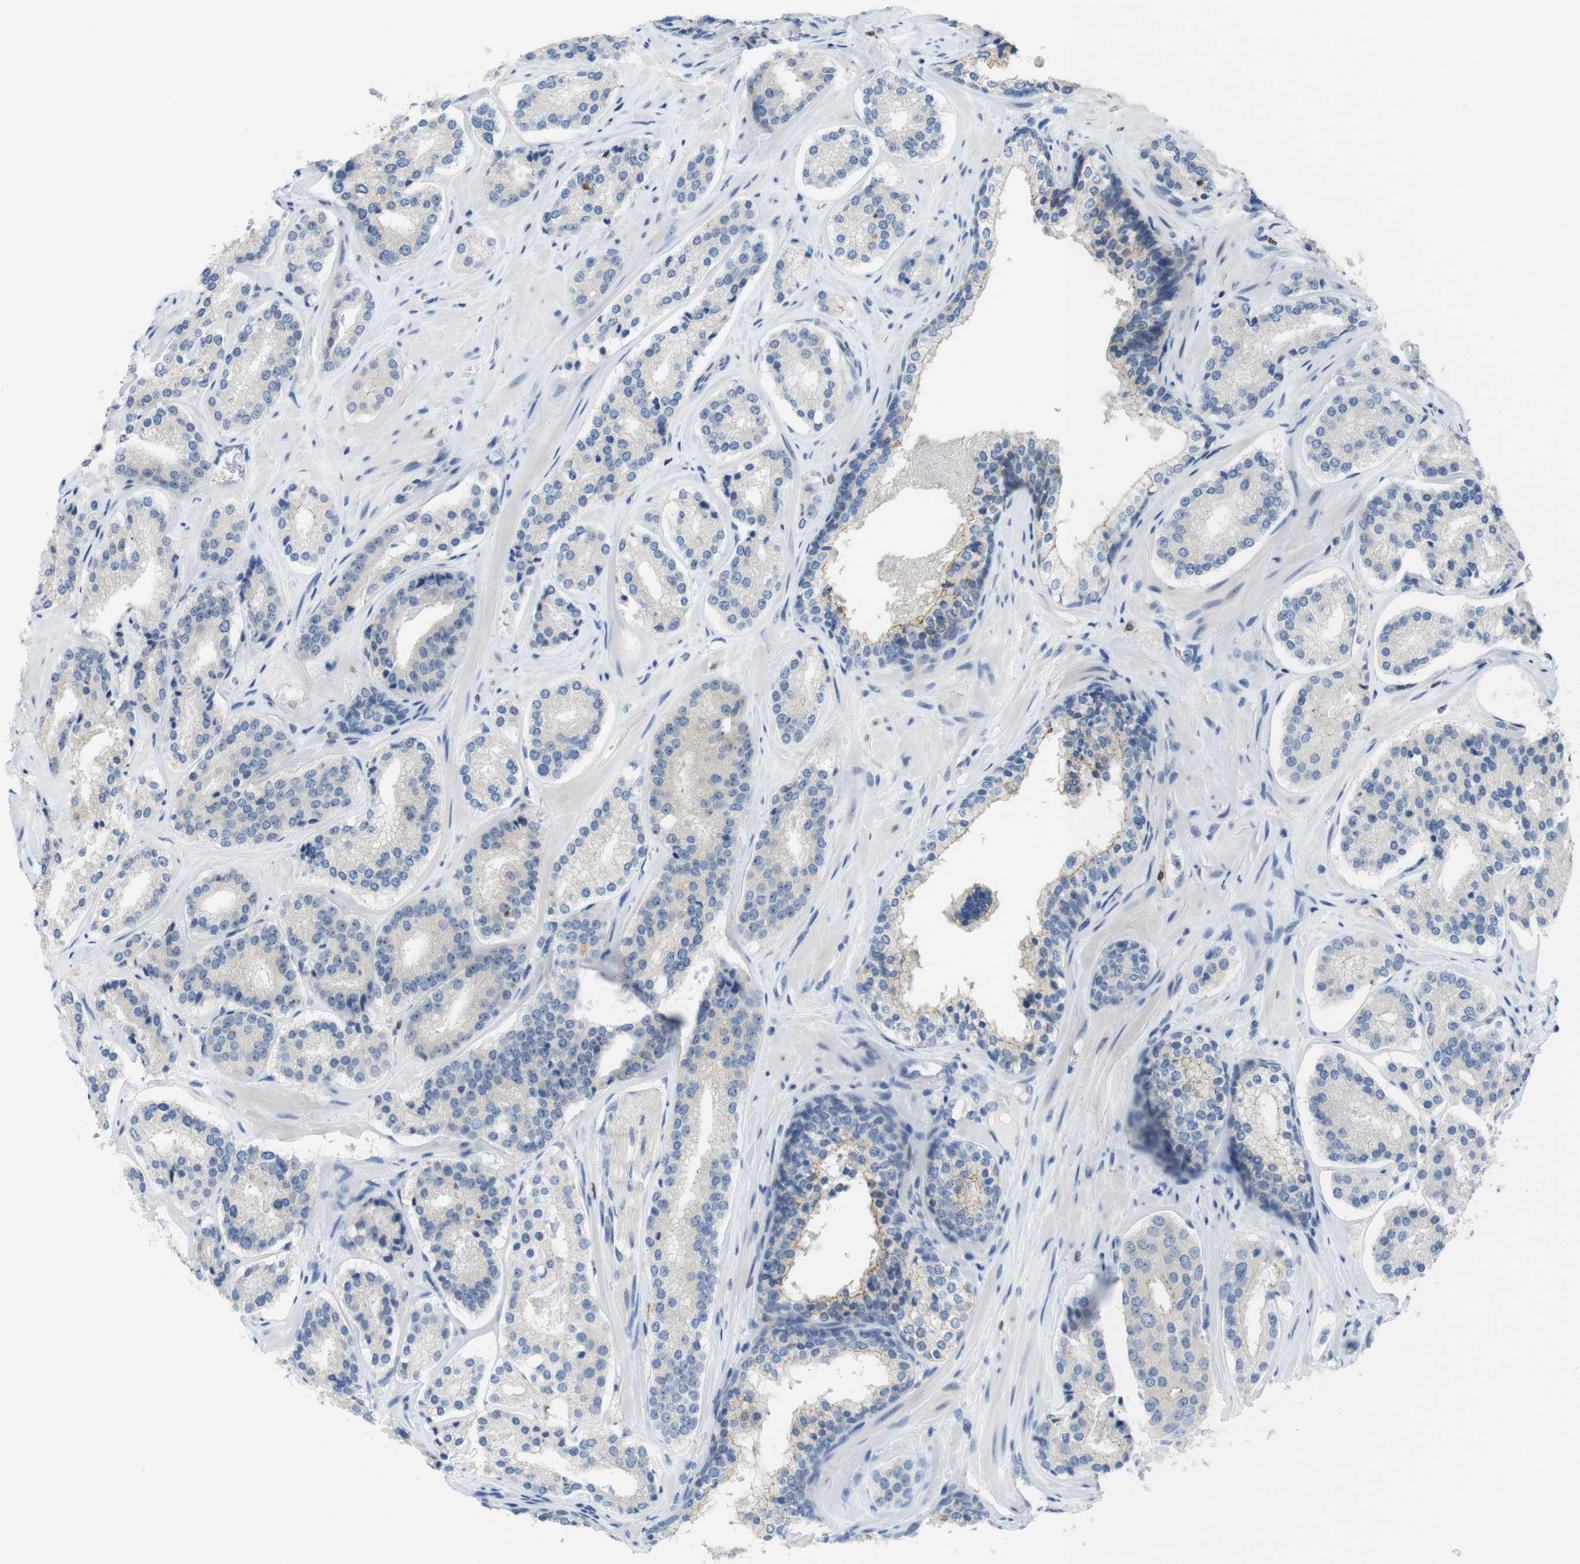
{"staining": {"intensity": "negative", "quantity": "none", "location": "none"}, "tissue": "prostate cancer", "cell_type": "Tumor cells", "image_type": "cancer", "snomed": [{"axis": "morphology", "description": "Adenocarcinoma, High grade"}, {"axis": "topography", "description": "Prostate"}], "caption": "Tumor cells are negative for protein expression in human prostate cancer (high-grade adenocarcinoma).", "gene": "TJP3", "patient": {"sex": "male", "age": 60}}